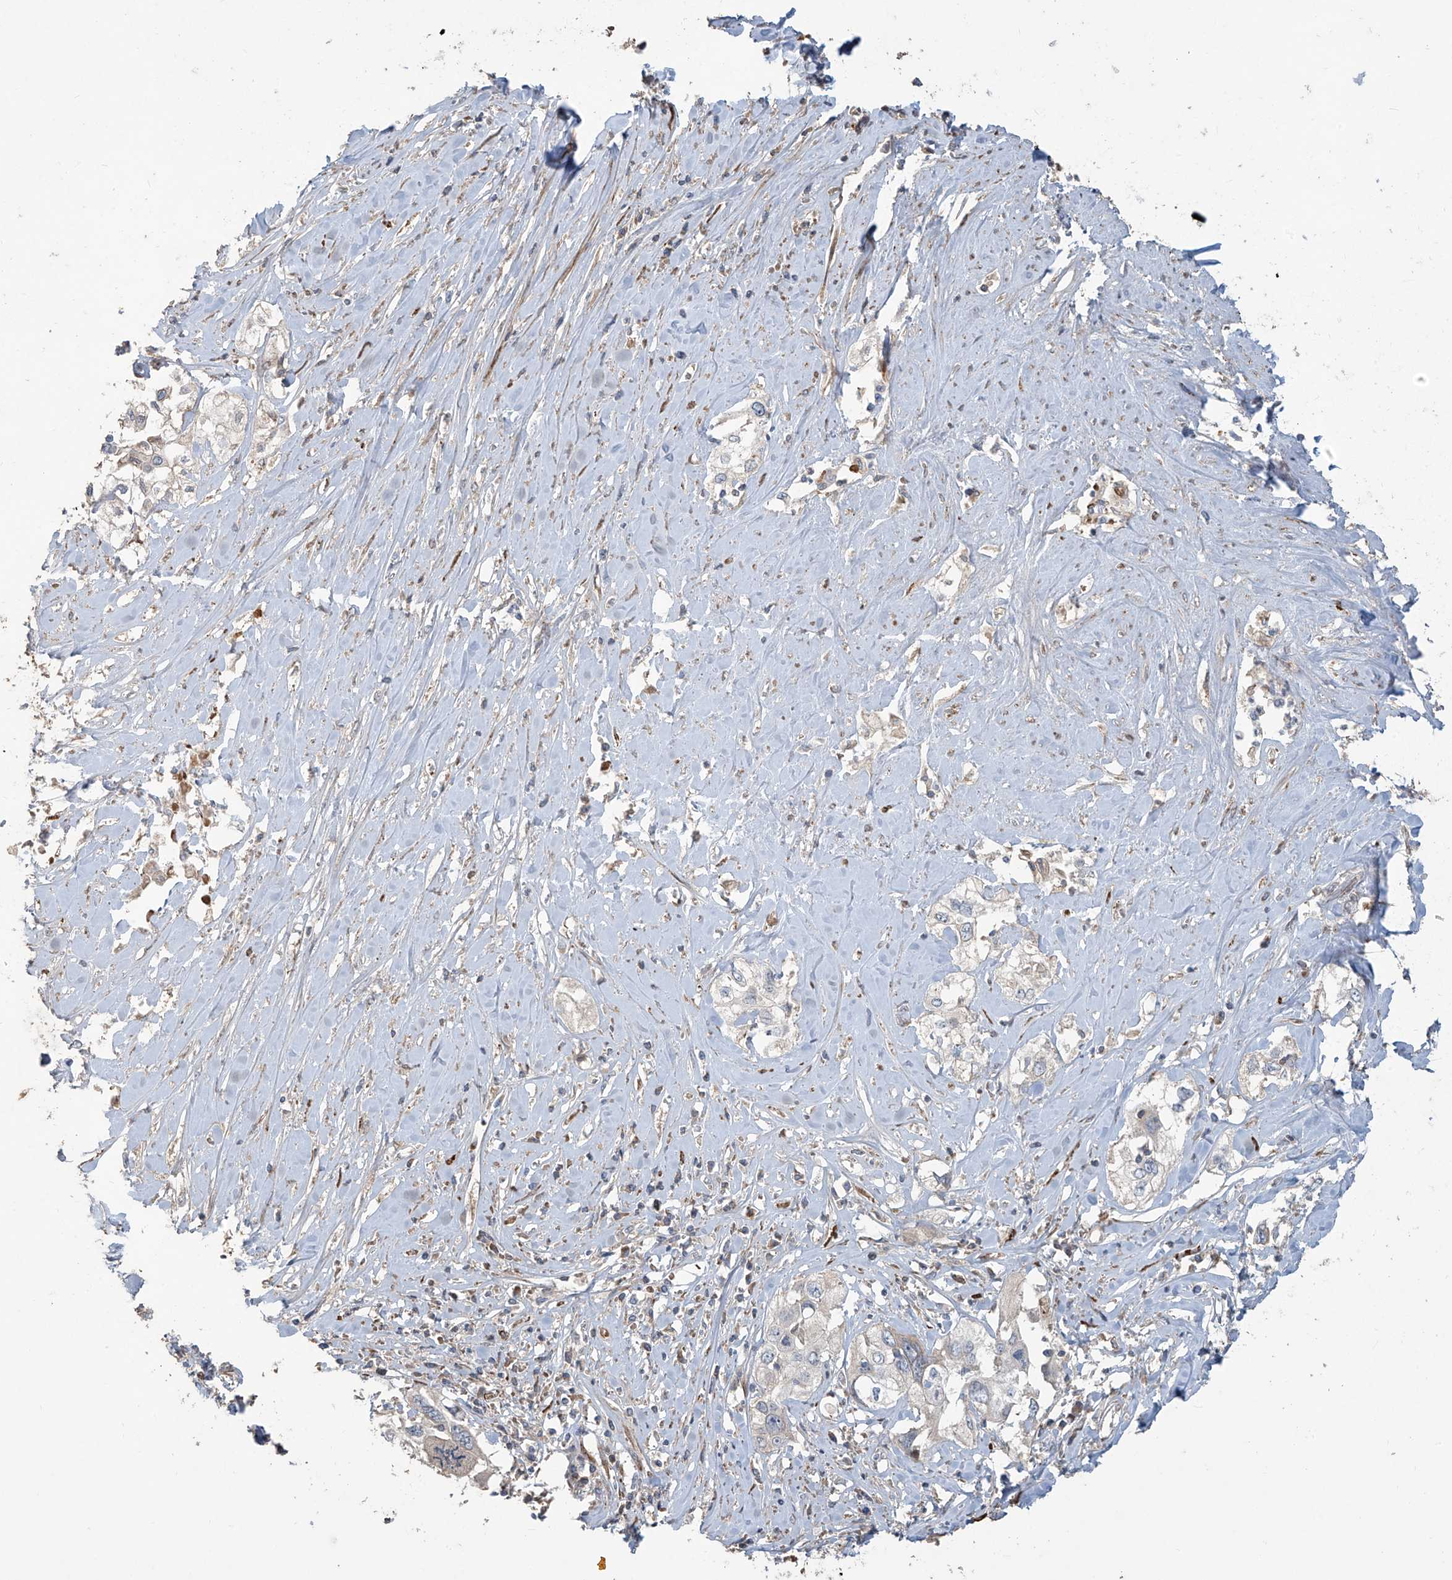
{"staining": {"intensity": "negative", "quantity": "none", "location": "none"}, "tissue": "cervical cancer", "cell_type": "Tumor cells", "image_type": "cancer", "snomed": [{"axis": "morphology", "description": "Squamous cell carcinoma, NOS"}, {"axis": "topography", "description": "Cervix"}], "caption": "Squamous cell carcinoma (cervical) was stained to show a protein in brown. There is no significant positivity in tumor cells.", "gene": "ABTB1", "patient": {"sex": "female", "age": 31}}